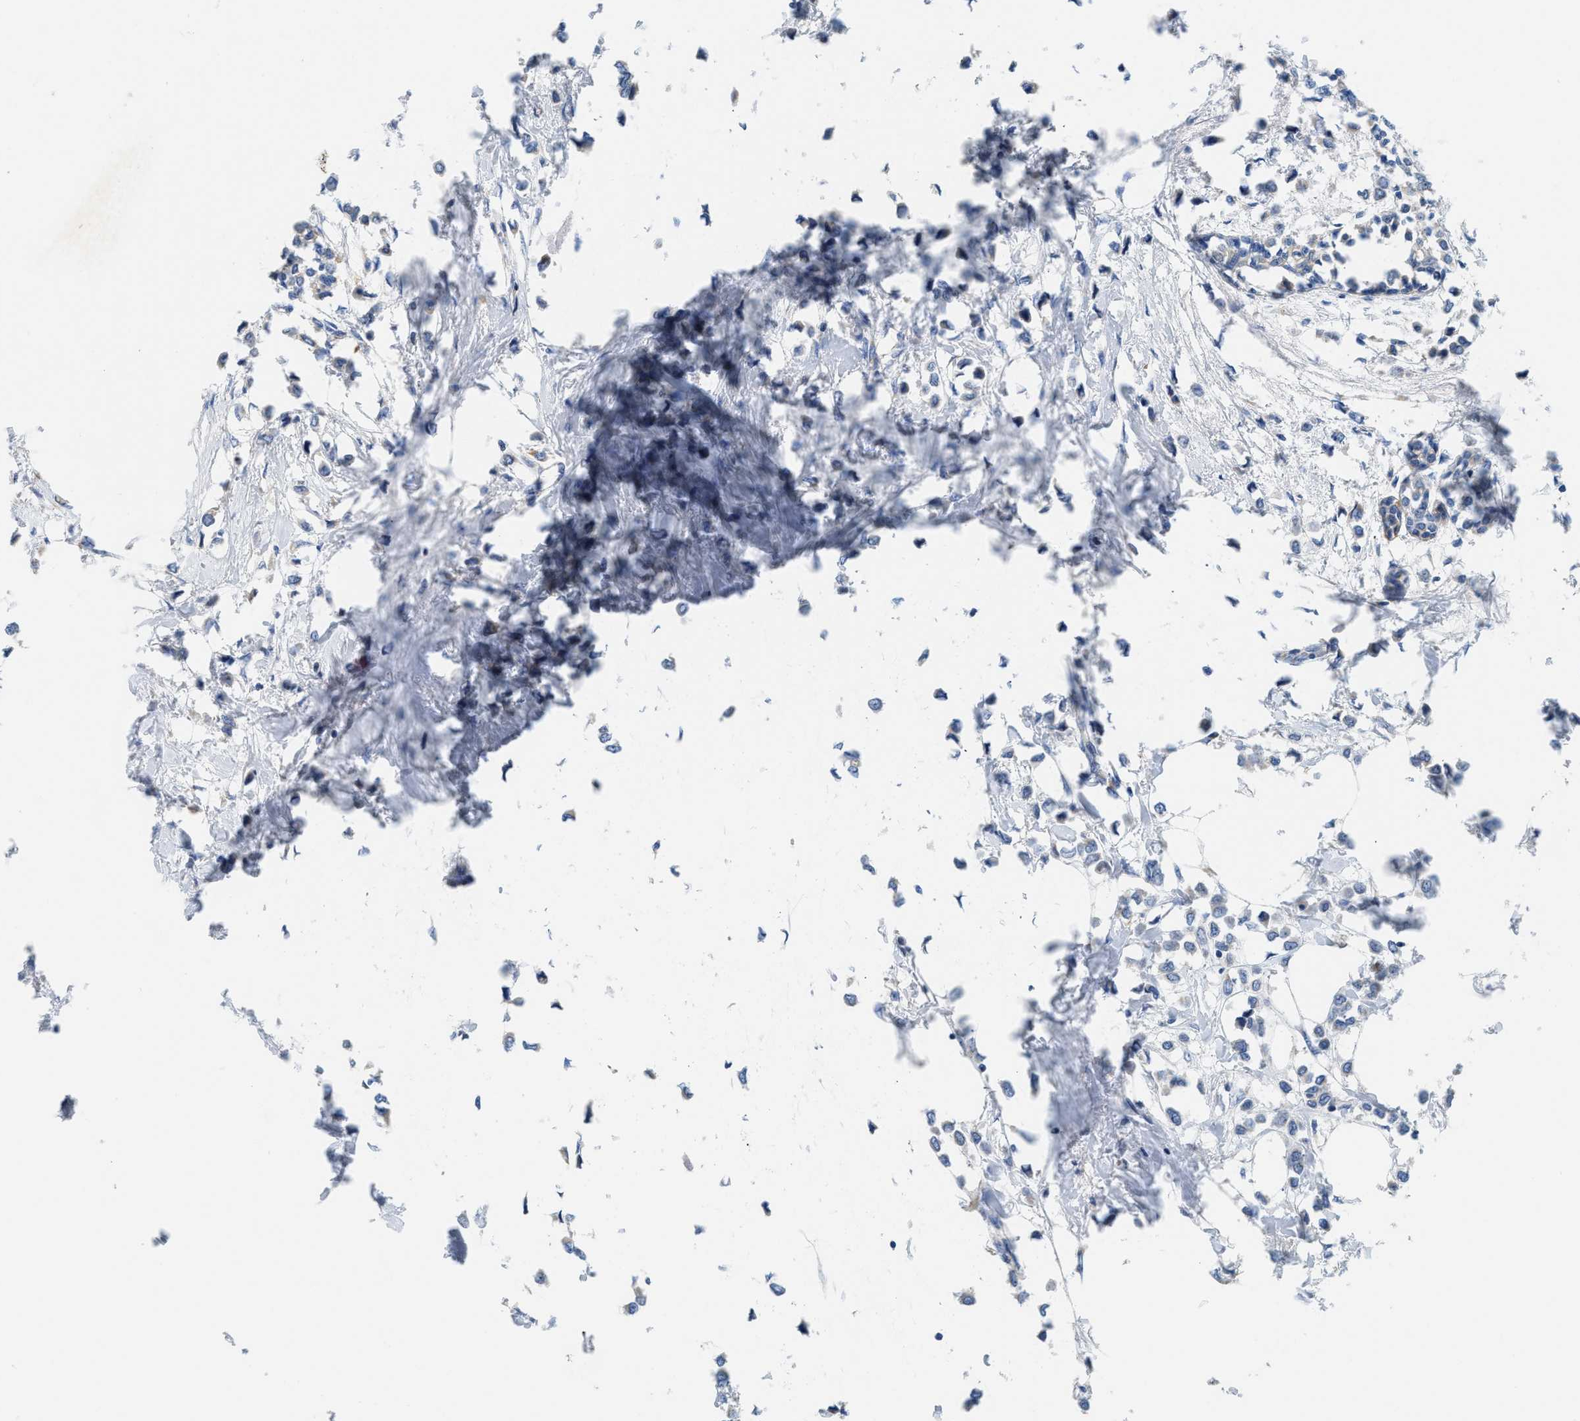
{"staining": {"intensity": "weak", "quantity": "<25%", "location": "cytoplasmic/membranous"}, "tissue": "breast cancer", "cell_type": "Tumor cells", "image_type": "cancer", "snomed": [{"axis": "morphology", "description": "Lobular carcinoma"}, {"axis": "topography", "description": "Breast"}], "caption": "Tumor cells show no significant protein expression in breast lobular carcinoma.", "gene": "SLC25A13", "patient": {"sex": "female", "age": 51}}